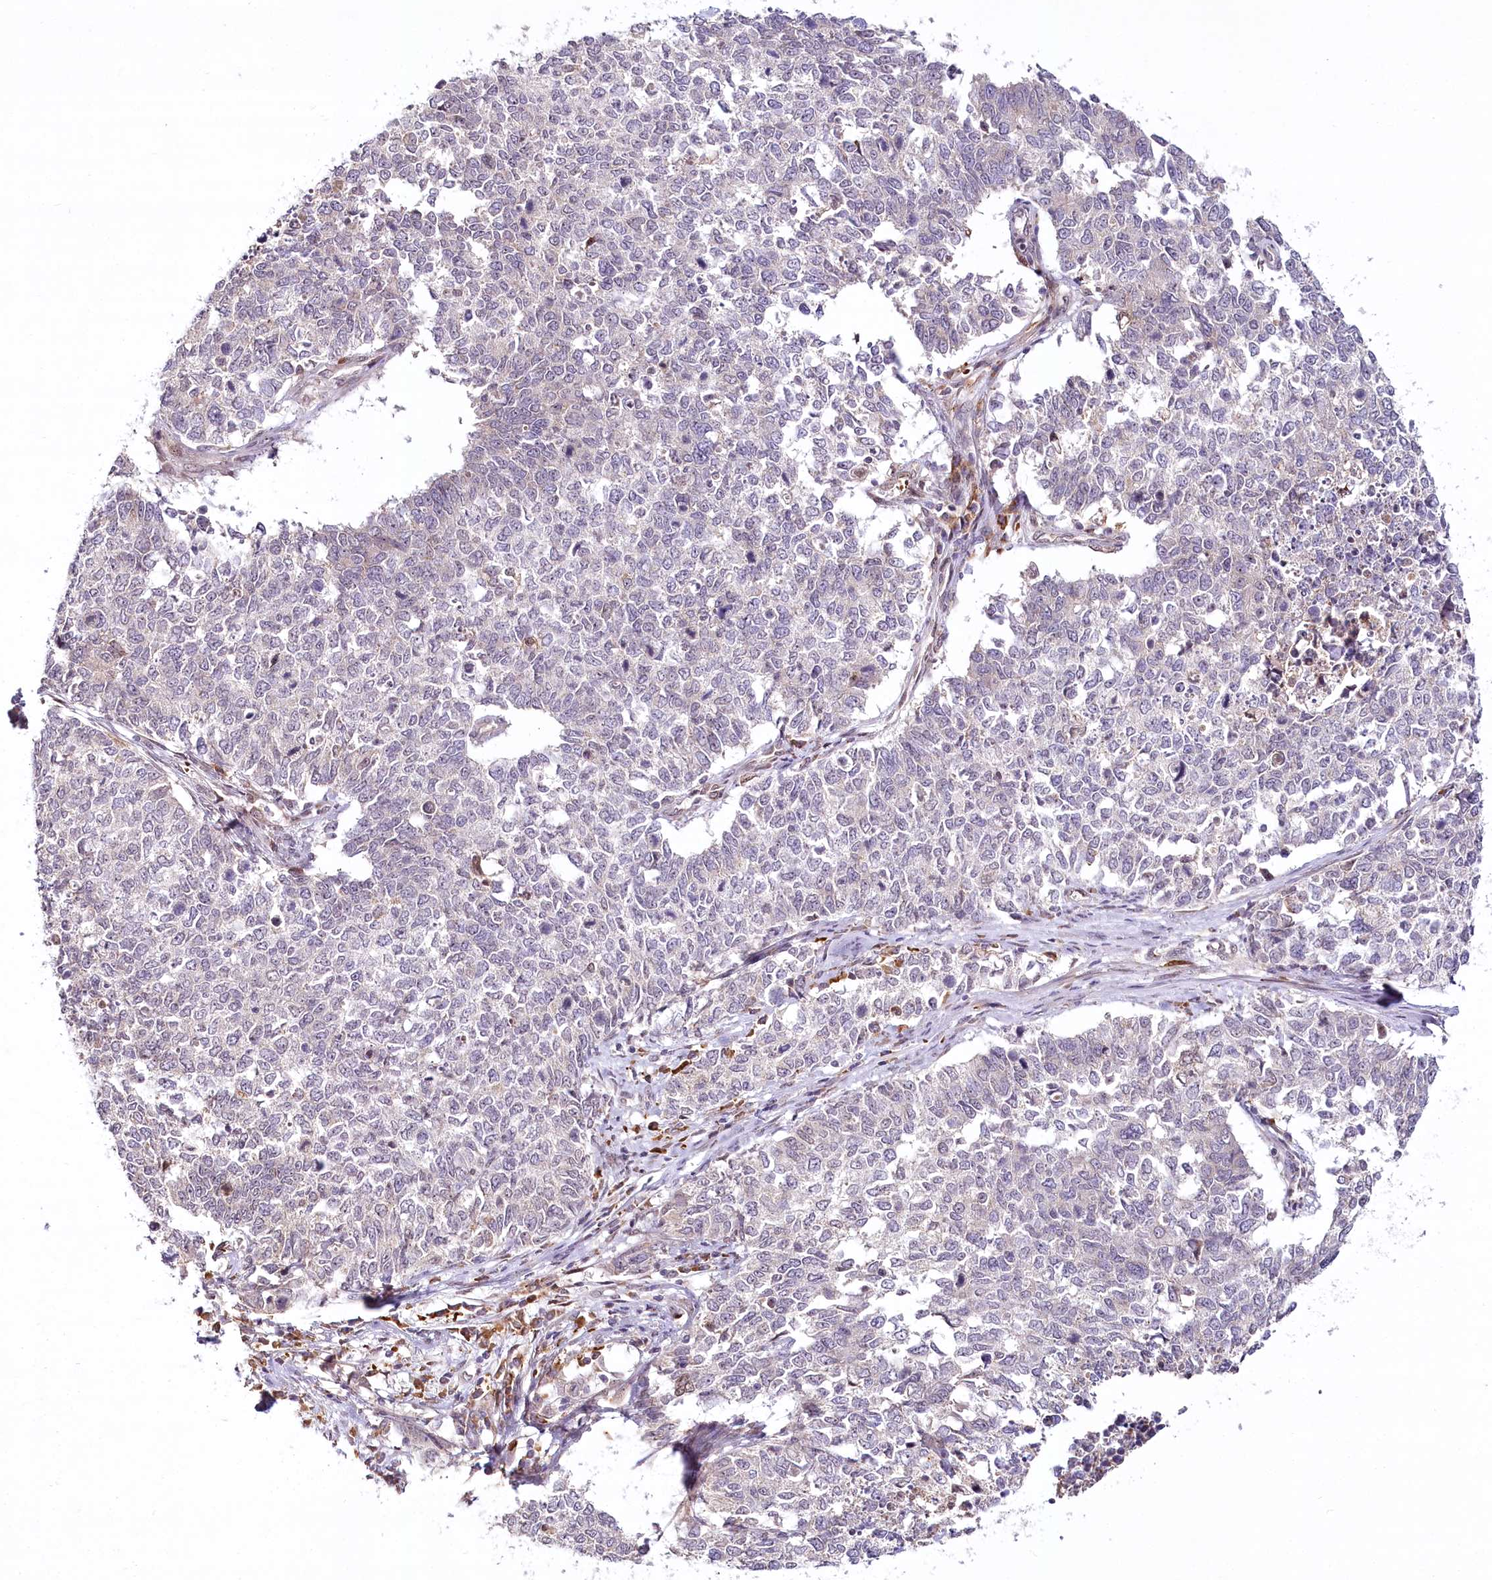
{"staining": {"intensity": "negative", "quantity": "none", "location": "none"}, "tissue": "cervical cancer", "cell_type": "Tumor cells", "image_type": "cancer", "snomed": [{"axis": "morphology", "description": "Squamous cell carcinoma, NOS"}, {"axis": "topography", "description": "Cervix"}], "caption": "Immunohistochemical staining of cervical cancer (squamous cell carcinoma) shows no significant expression in tumor cells. The staining was performed using DAB (3,3'-diaminobenzidine) to visualize the protein expression in brown, while the nuclei were stained in blue with hematoxylin (Magnification: 20x).", "gene": "WDR36", "patient": {"sex": "female", "age": 63}}